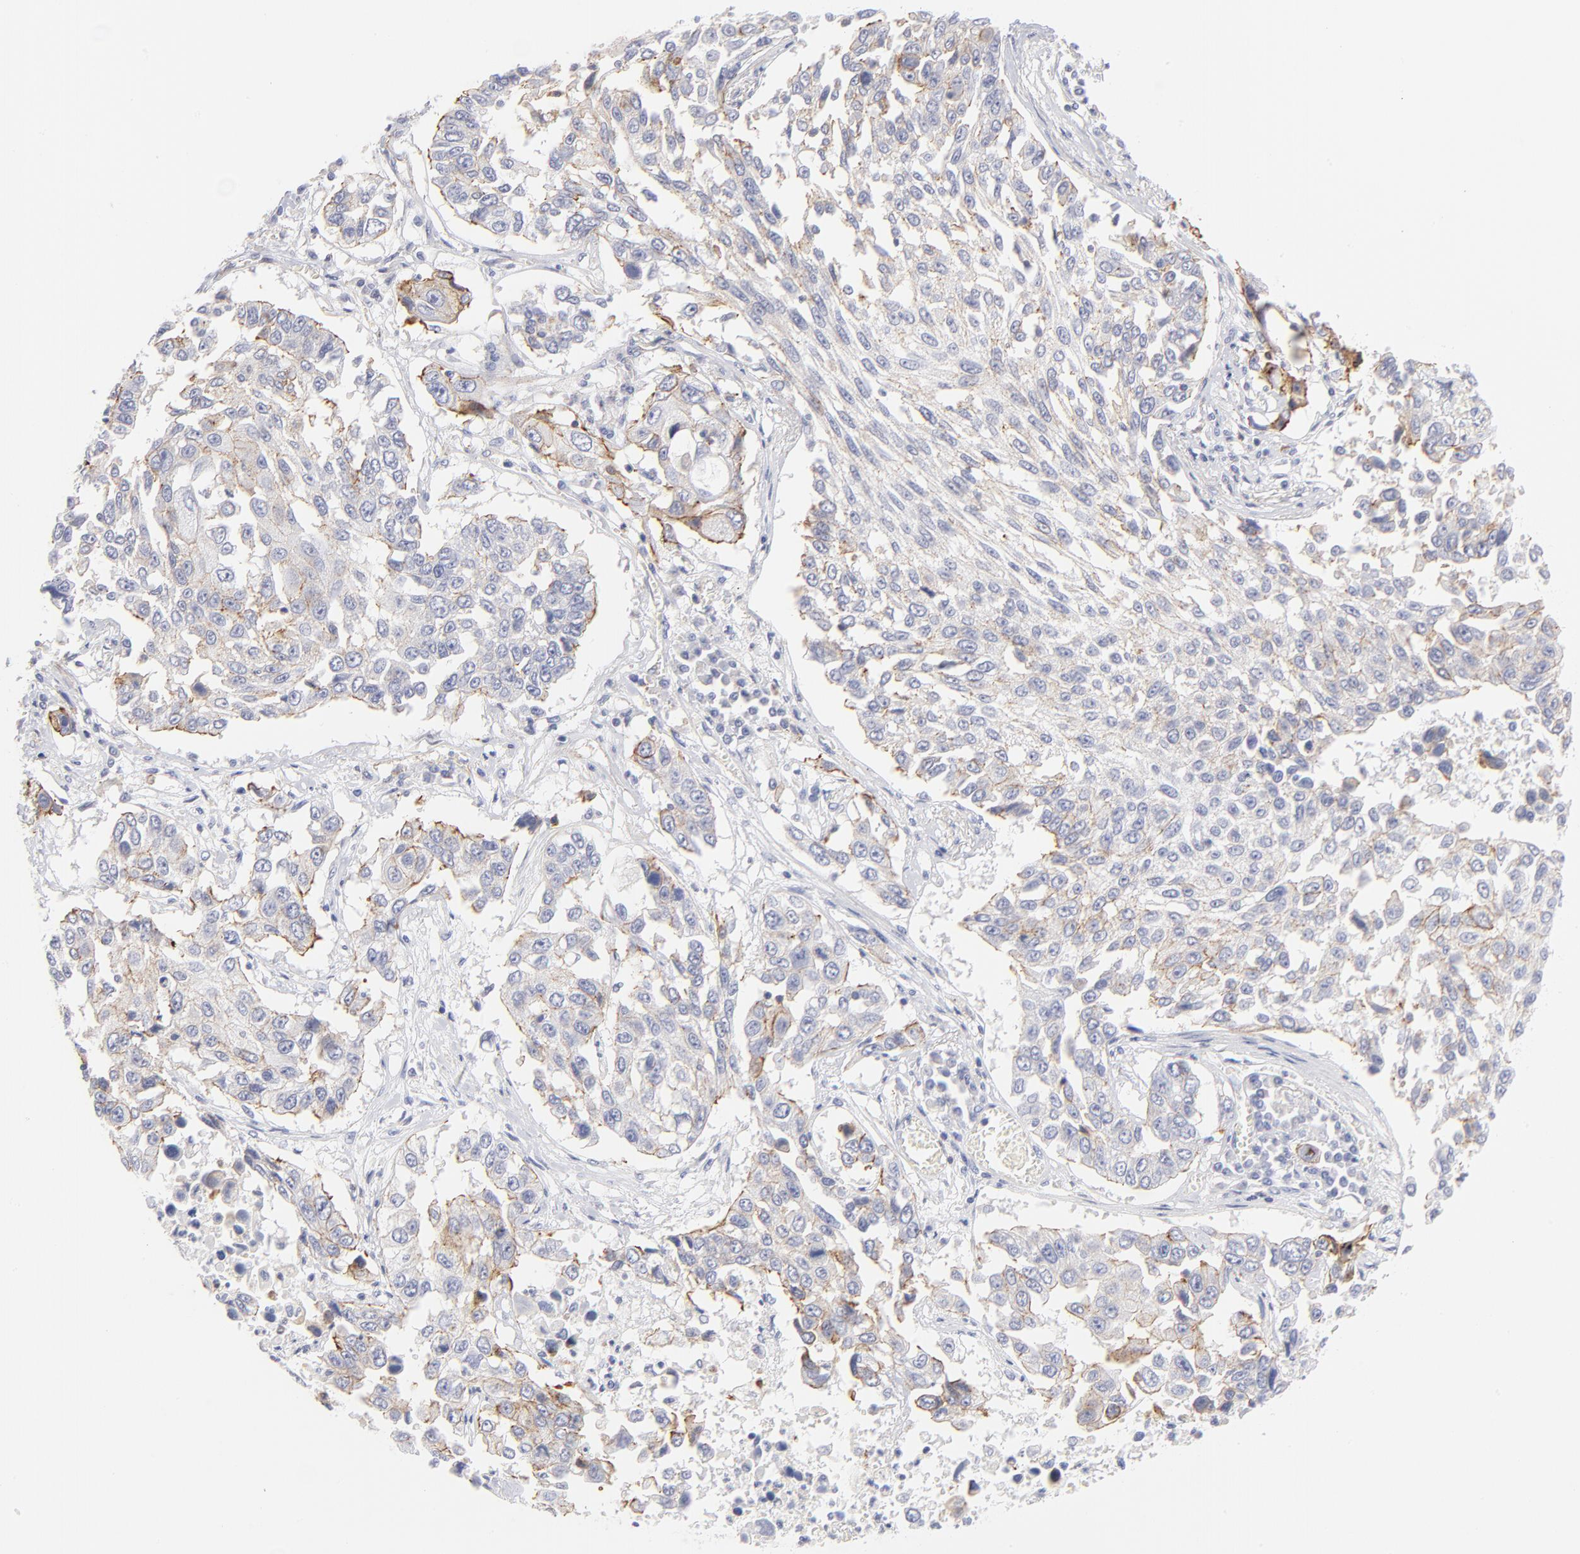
{"staining": {"intensity": "weak", "quantity": "25%-75%", "location": "cytoplasmic/membranous"}, "tissue": "lung cancer", "cell_type": "Tumor cells", "image_type": "cancer", "snomed": [{"axis": "morphology", "description": "Squamous cell carcinoma, NOS"}, {"axis": "topography", "description": "Lung"}], "caption": "Tumor cells exhibit low levels of weak cytoplasmic/membranous staining in approximately 25%-75% of cells in human lung cancer.", "gene": "ACTA2", "patient": {"sex": "male", "age": 71}}